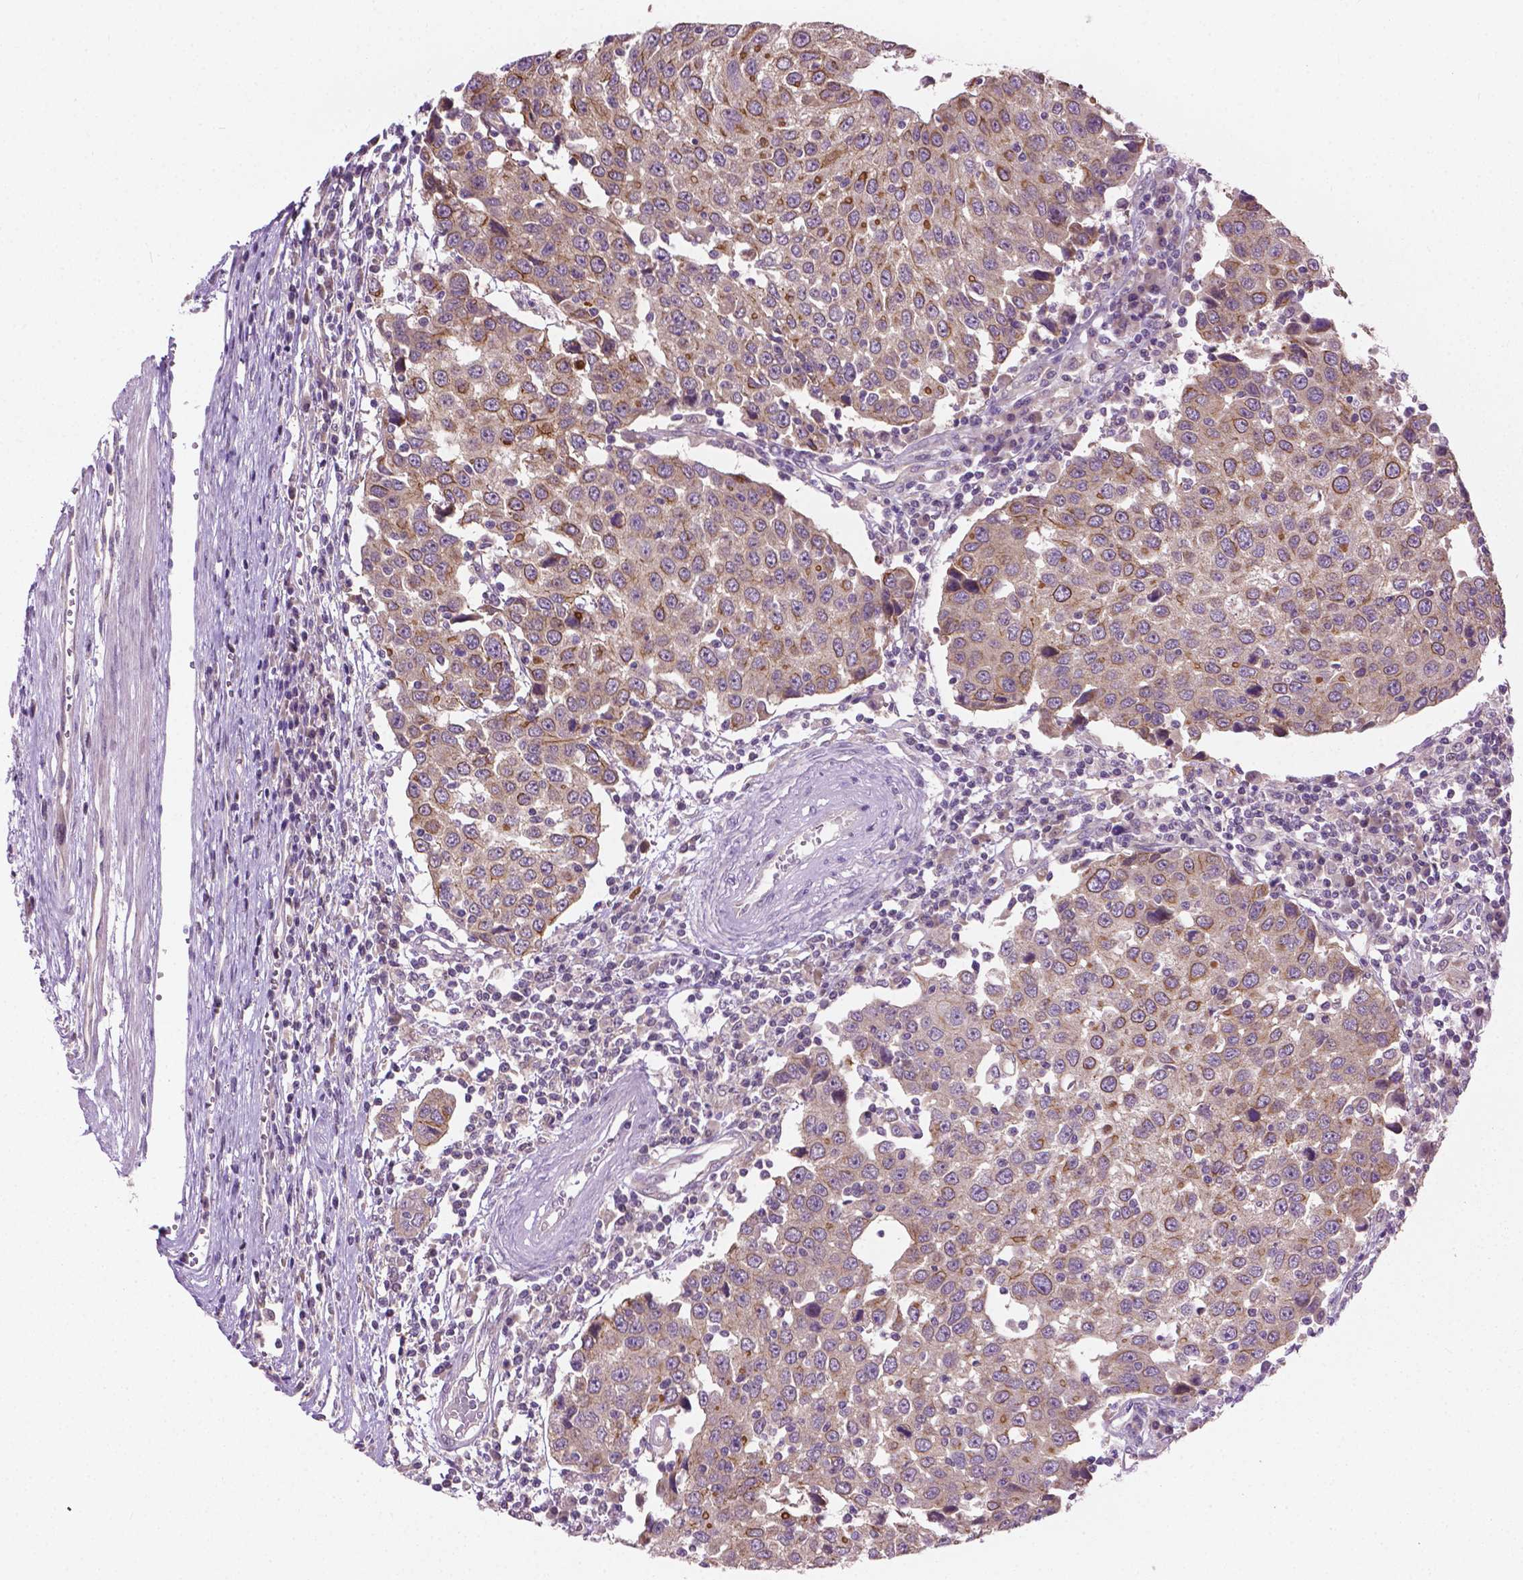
{"staining": {"intensity": "weak", "quantity": "25%-75%", "location": "cytoplasmic/membranous"}, "tissue": "urothelial cancer", "cell_type": "Tumor cells", "image_type": "cancer", "snomed": [{"axis": "morphology", "description": "Urothelial carcinoma, High grade"}, {"axis": "topography", "description": "Urinary bladder"}], "caption": "Immunohistochemical staining of urothelial carcinoma (high-grade) exhibits weak cytoplasmic/membranous protein expression in about 25%-75% of tumor cells. (DAB IHC, brown staining for protein, blue staining for nuclei).", "gene": "MZT1", "patient": {"sex": "female", "age": 85}}